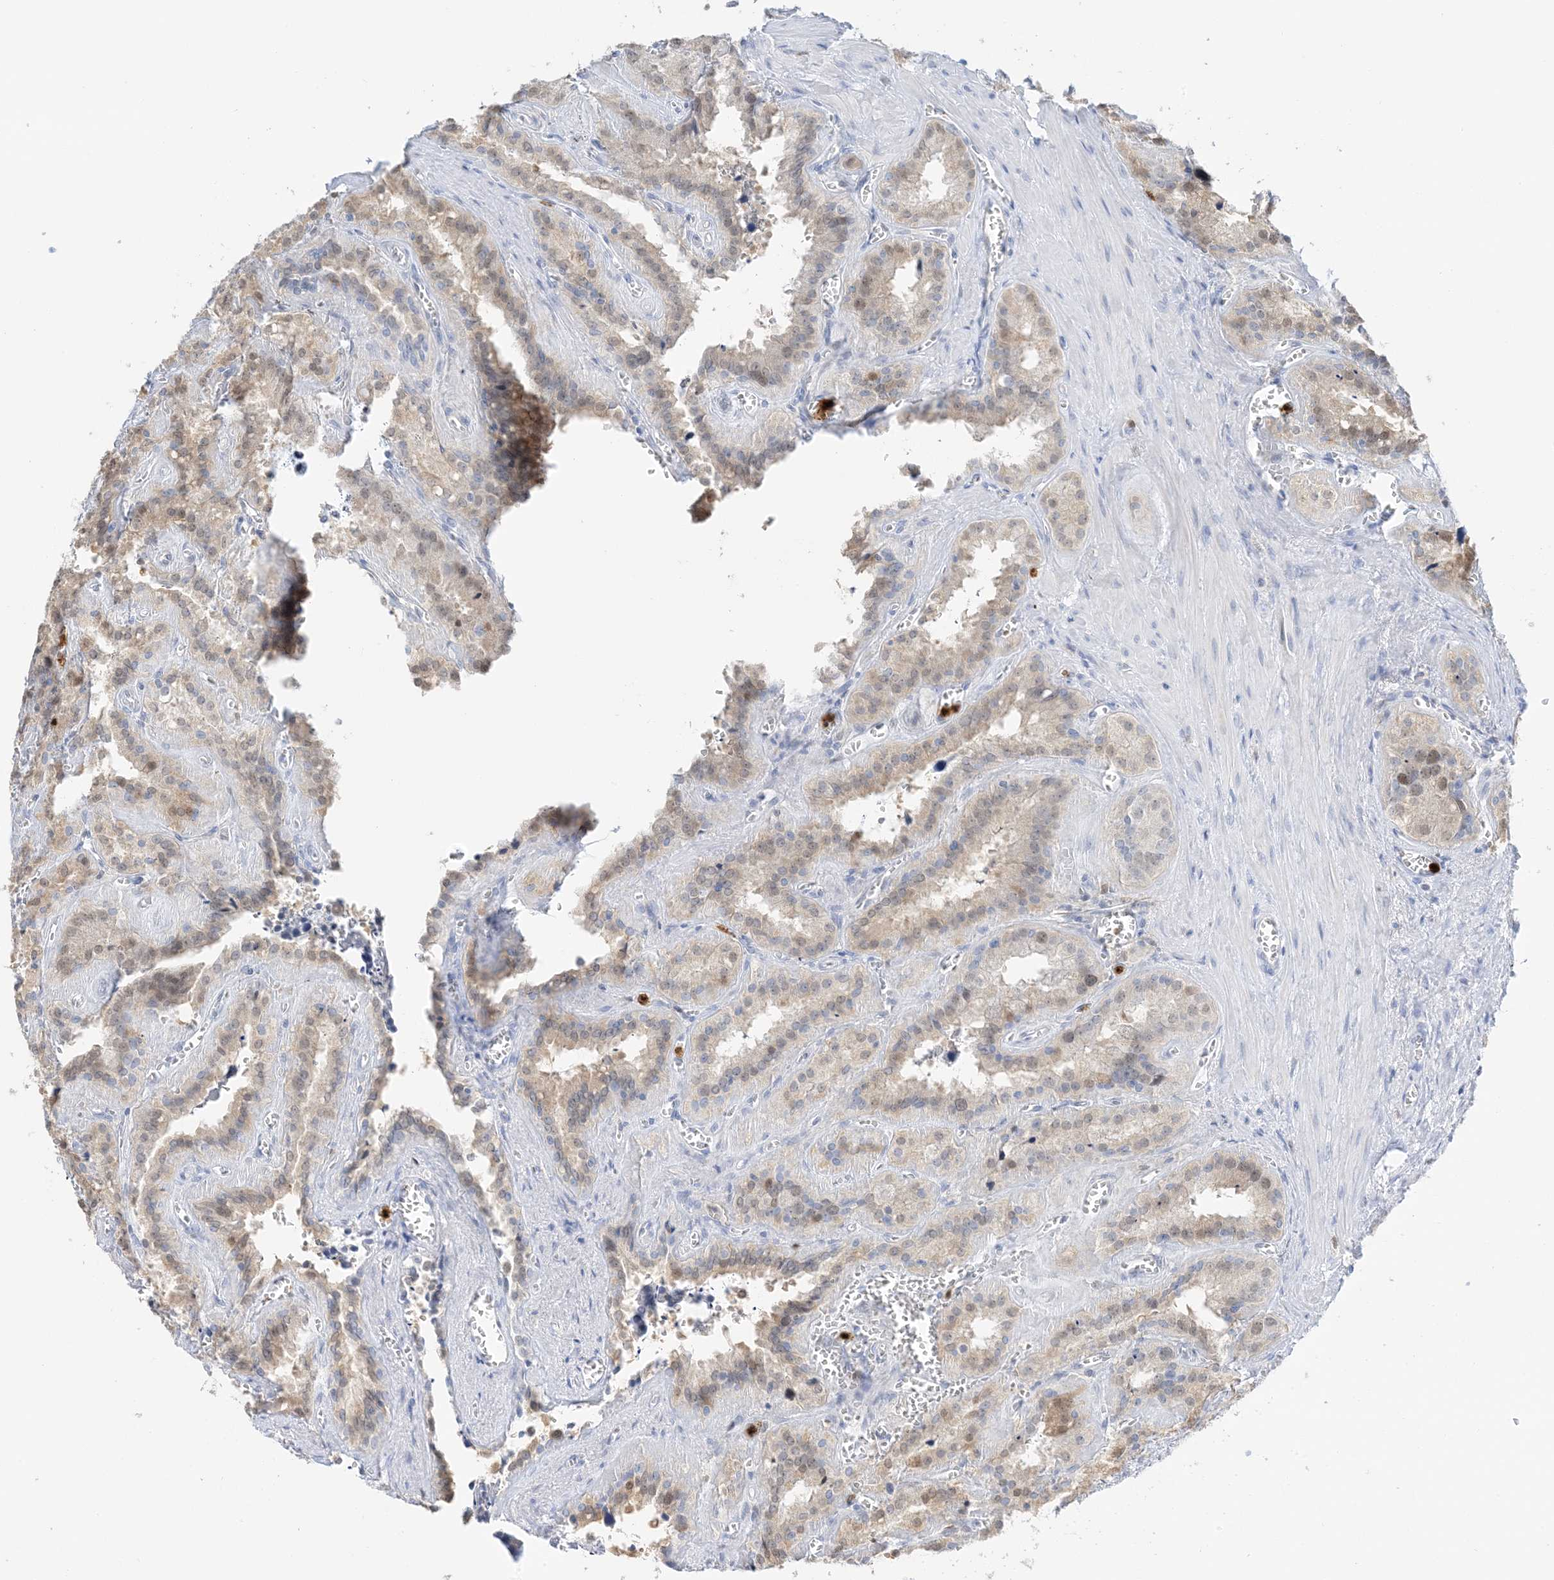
{"staining": {"intensity": "weak", "quantity": "<25%", "location": "cytoplasmic/membranous,nuclear"}, "tissue": "seminal vesicle", "cell_type": "Glandular cells", "image_type": "normal", "snomed": [{"axis": "morphology", "description": "Normal tissue, NOS"}, {"axis": "topography", "description": "Prostate"}, {"axis": "topography", "description": "Seminal veicle"}], "caption": "Micrograph shows no significant protein staining in glandular cells of benign seminal vesicle. The staining was performed using DAB (3,3'-diaminobenzidine) to visualize the protein expression in brown, while the nuclei were stained in blue with hematoxylin (Magnification: 20x).", "gene": "GCA", "patient": {"sex": "male", "age": 59}}